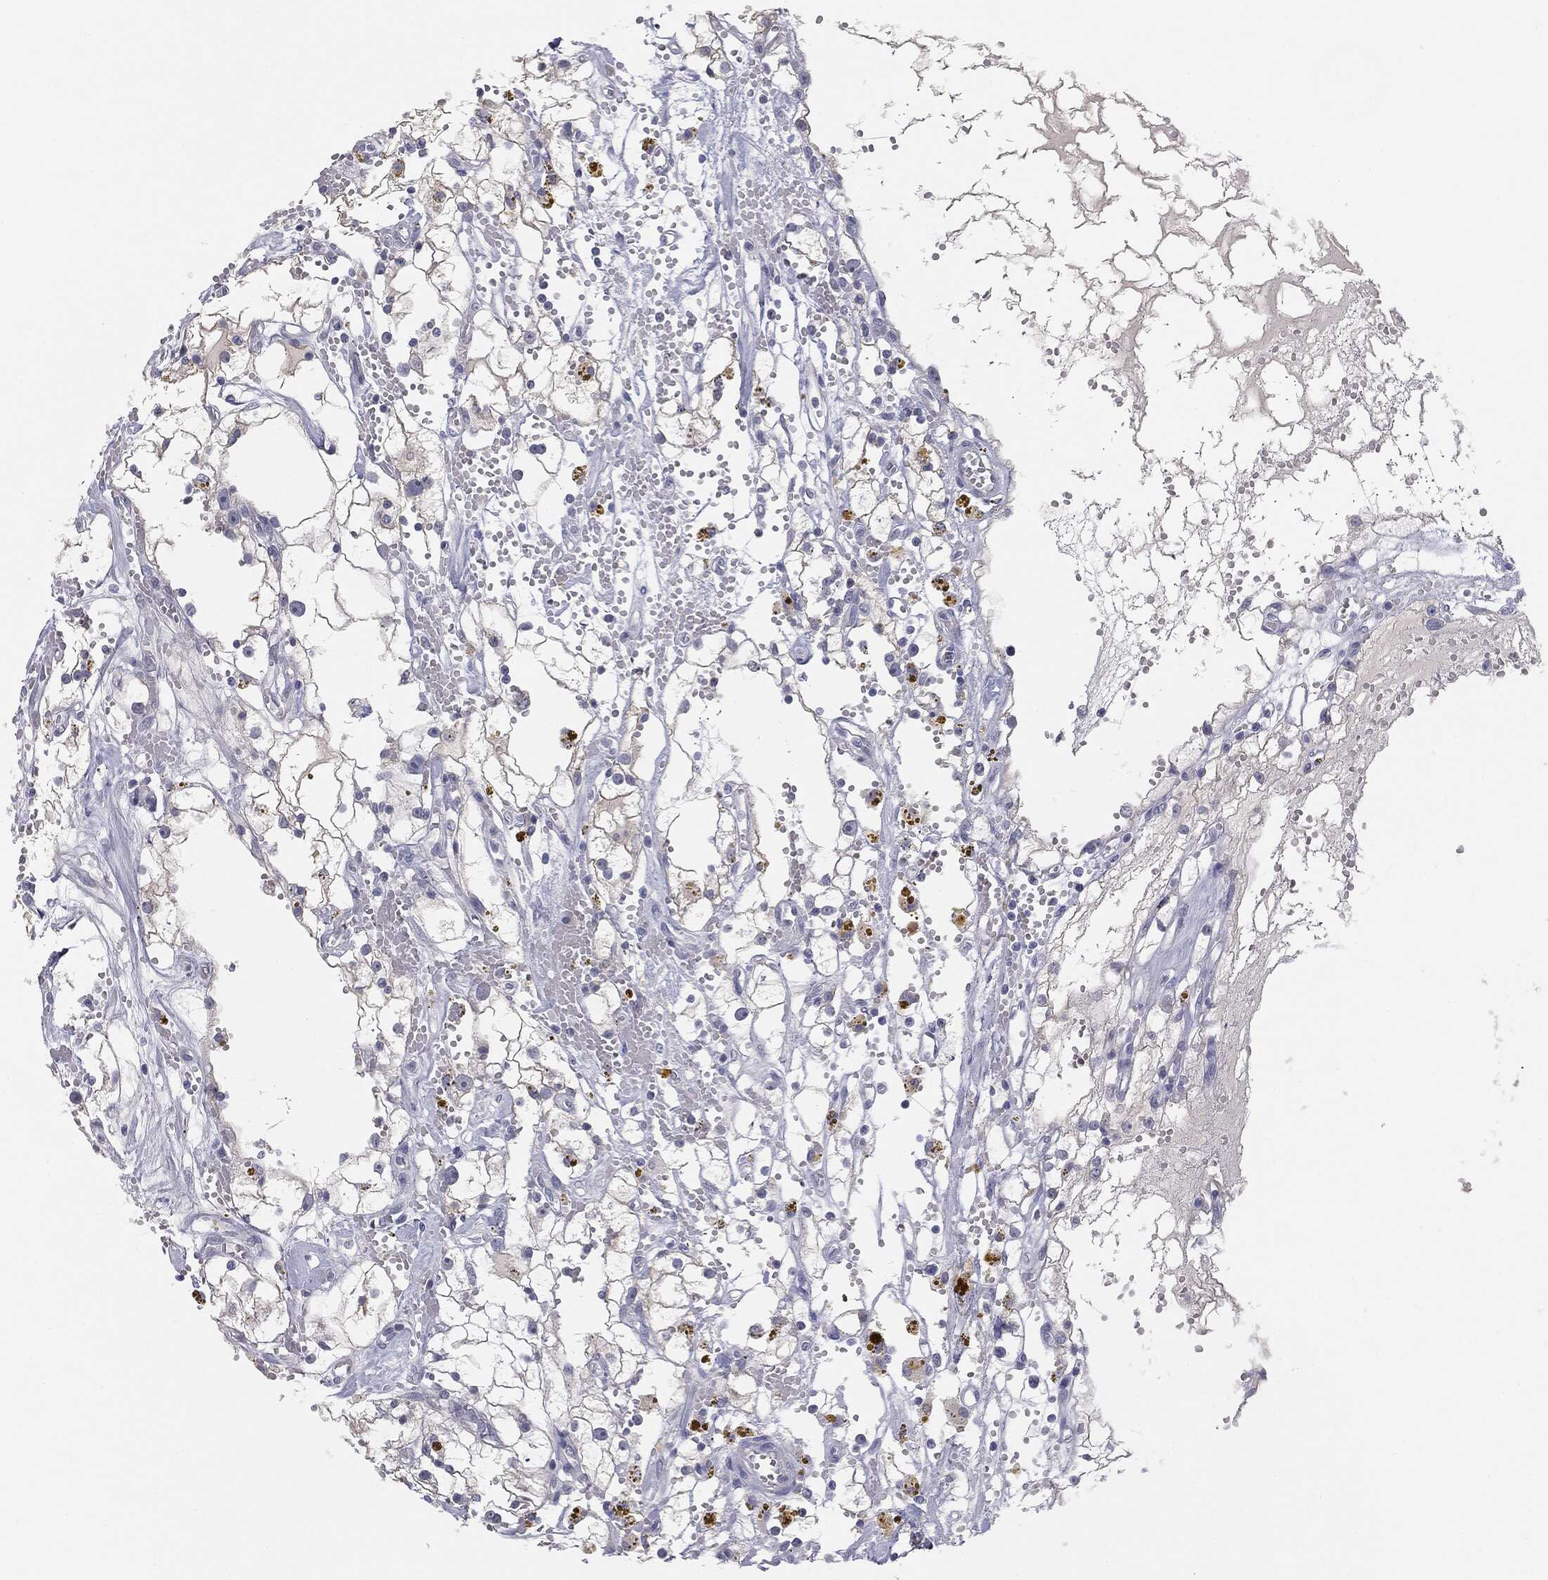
{"staining": {"intensity": "negative", "quantity": "none", "location": "none"}, "tissue": "renal cancer", "cell_type": "Tumor cells", "image_type": "cancer", "snomed": [{"axis": "morphology", "description": "Adenocarcinoma, NOS"}, {"axis": "topography", "description": "Kidney"}], "caption": "DAB immunohistochemical staining of human adenocarcinoma (renal) exhibits no significant expression in tumor cells.", "gene": "MUC1", "patient": {"sex": "male", "age": 56}}